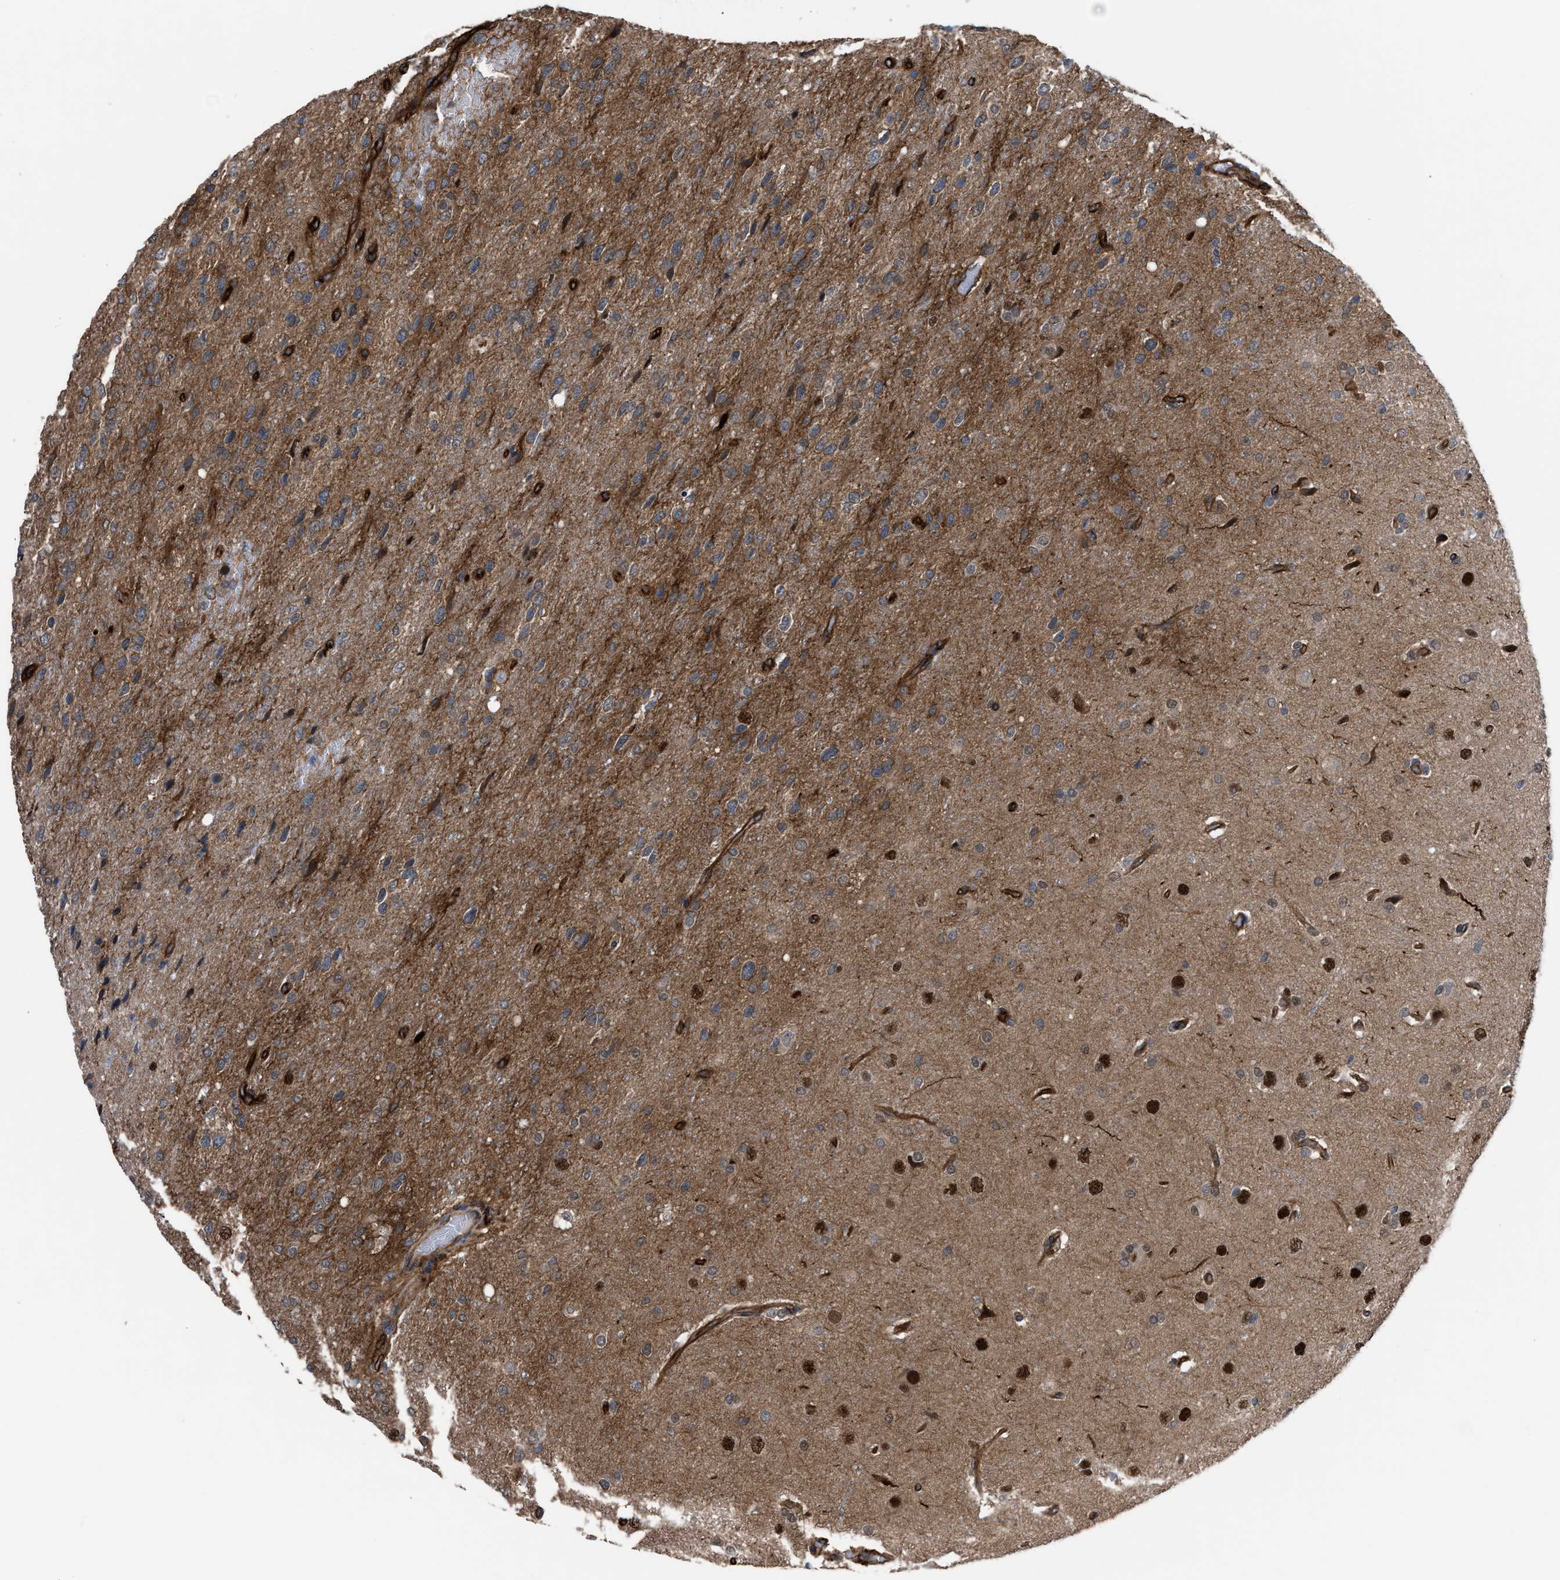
{"staining": {"intensity": "moderate", "quantity": "<25%", "location": "cytoplasmic/membranous"}, "tissue": "glioma", "cell_type": "Tumor cells", "image_type": "cancer", "snomed": [{"axis": "morphology", "description": "Glioma, malignant, High grade"}, {"axis": "topography", "description": "Brain"}], "caption": "An immunohistochemistry image of neoplastic tissue is shown. Protein staining in brown shows moderate cytoplasmic/membranous positivity in glioma within tumor cells.", "gene": "TP53BP2", "patient": {"sex": "female", "age": 58}}